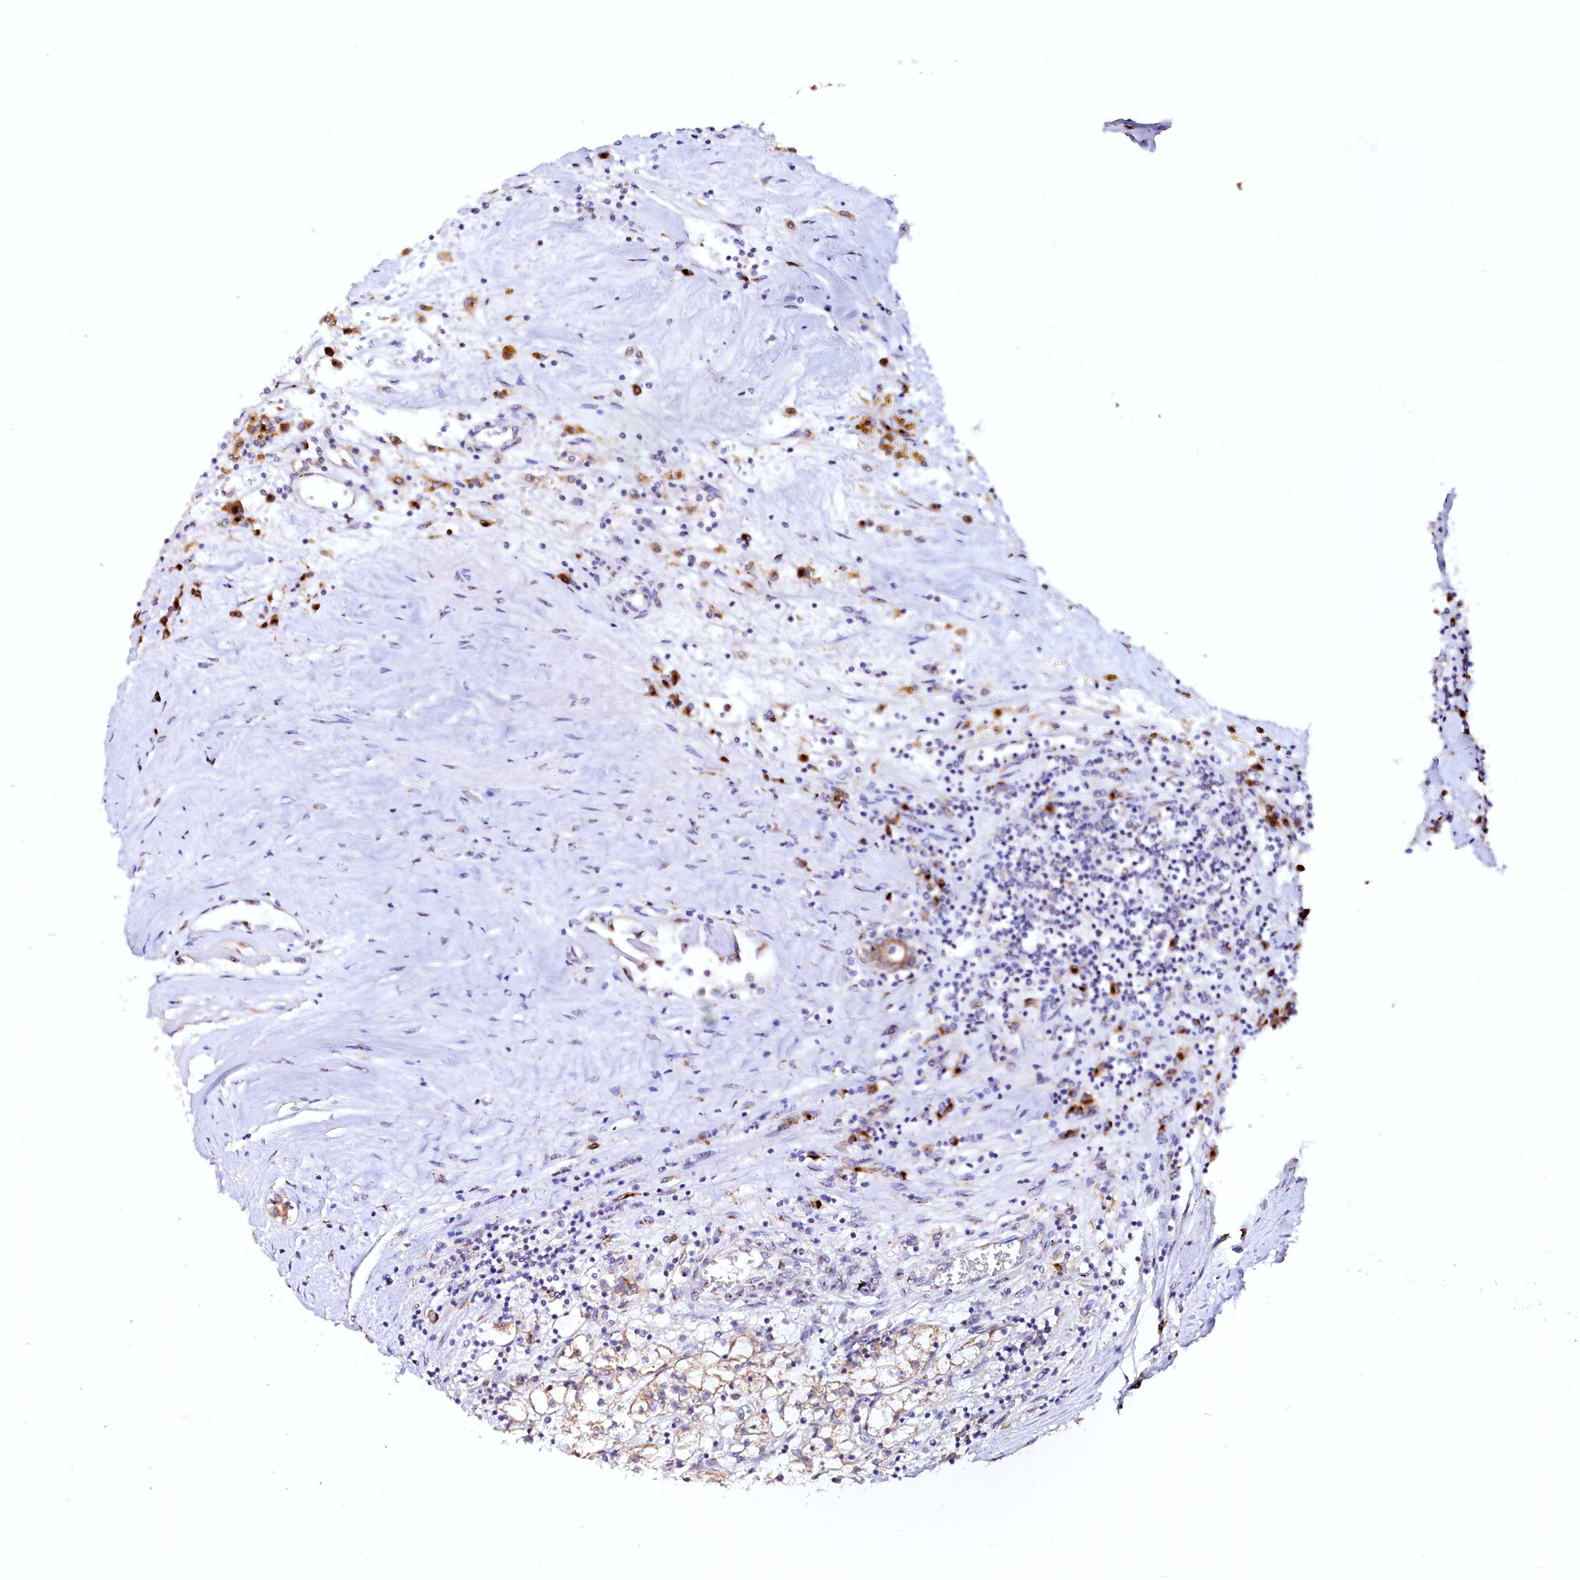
{"staining": {"intensity": "moderate", "quantity": "25%-75%", "location": "cytoplasmic/membranous"}, "tissue": "renal cancer", "cell_type": "Tumor cells", "image_type": "cancer", "snomed": [{"axis": "morphology", "description": "Adenocarcinoma, NOS"}, {"axis": "topography", "description": "Kidney"}], "caption": "Immunohistochemical staining of adenocarcinoma (renal) shows moderate cytoplasmic/membranous protein expression in about 25%-75% of tumor cells.", "gene": "LMAN1", "patient": {"sex": "male", "age": 56}}